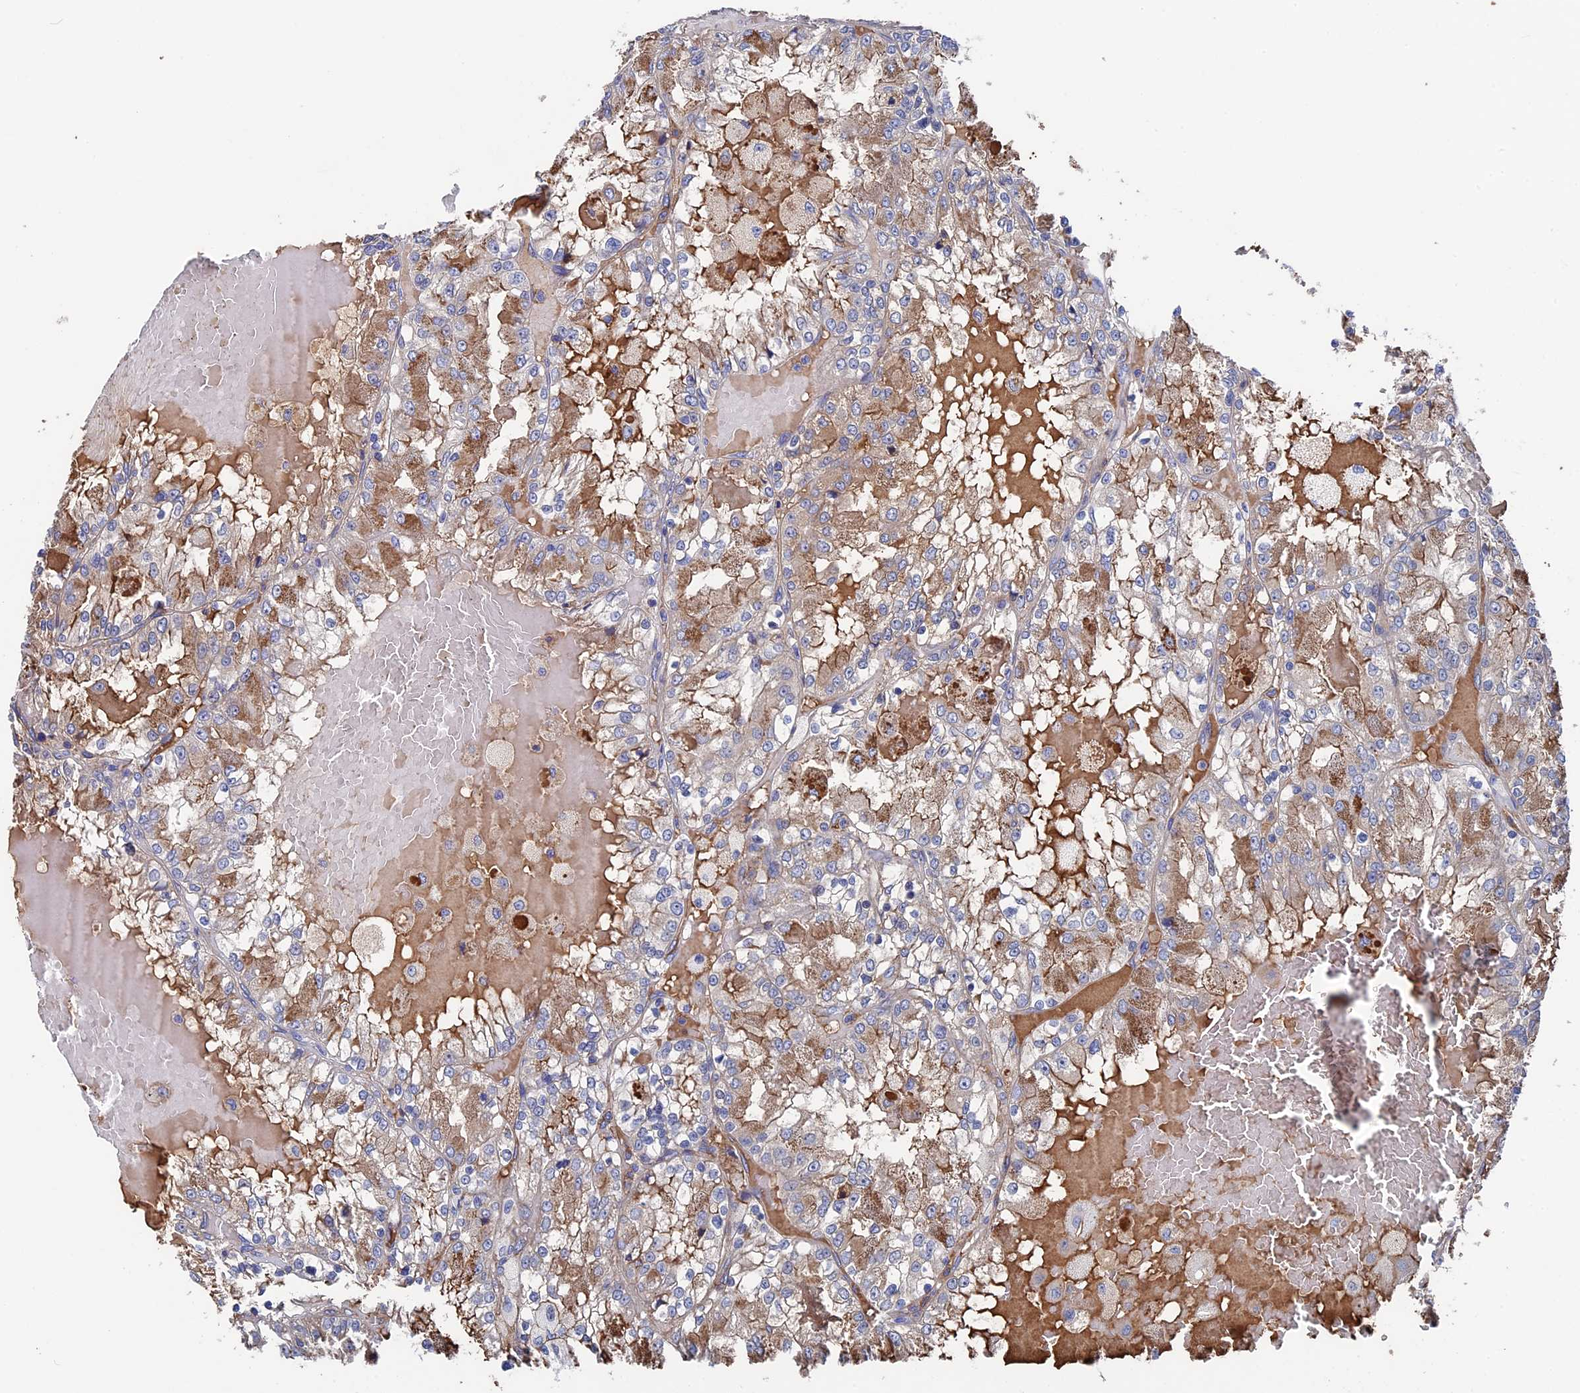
{"staining": {"intensity": "weak", "quantity": "25%-75%", "location": "cytoplasmic/membranous"}, "tissue": "renal cancer", "cell_type": "Tumor cells", "image_type": "cancer", "snomed": [{"axis": "morphology", "description": "Adenocarcinoma, NOS"}, {"axis": "topography", "description": "Kidney"}], "caption": "An immunohistochemistry micrograph of tumor tissue is shown. Protein staining in brown highlights weak cytoplasmic/membranous positivity in adenocarcinoma (renal) within tumor cells. (Brightfield microscopy of DAB IHC at high magnification).", "gene": "RPUSD1", "patient": {"sex": "female", "age": 56}}